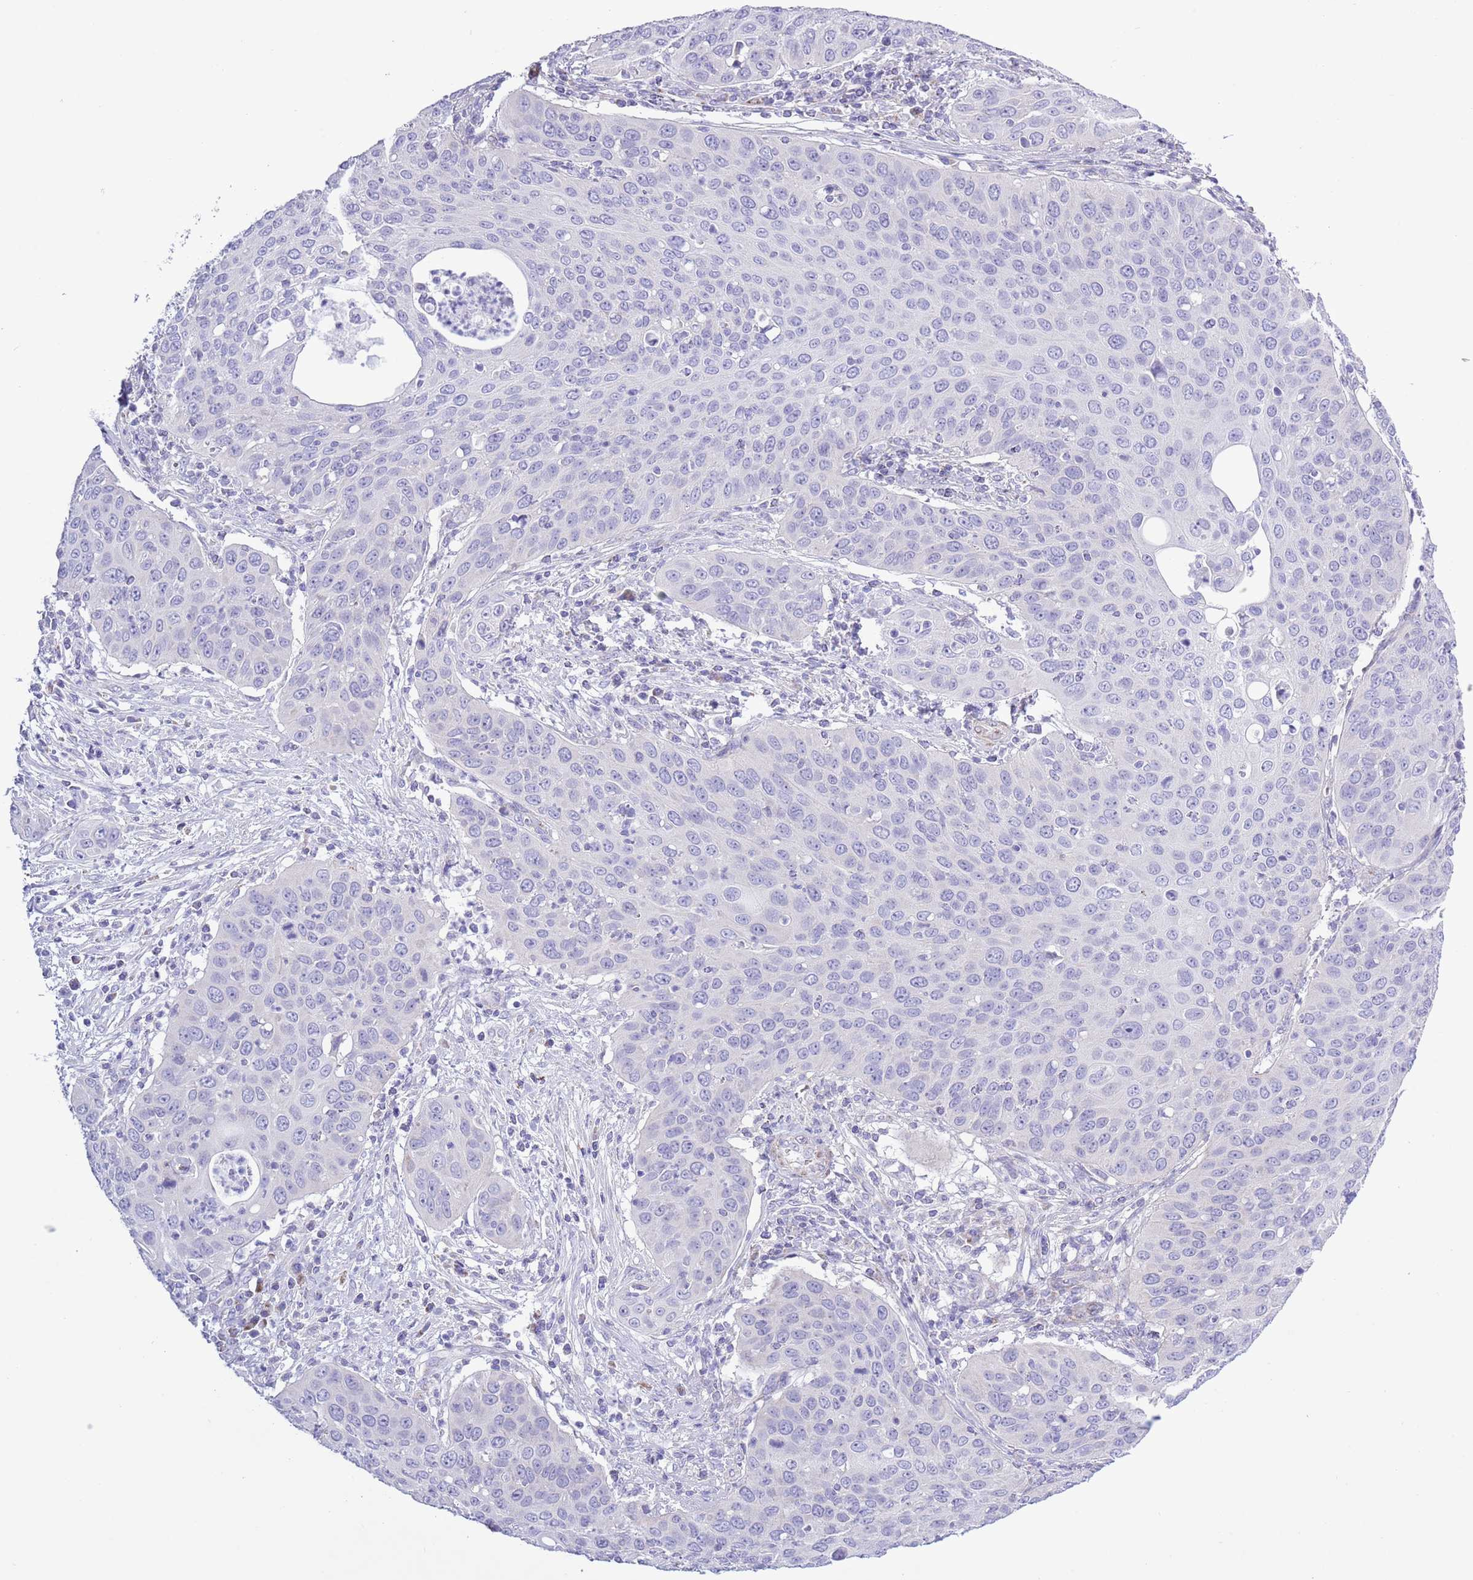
{"staining": {"intensity": "negative", "quantity": "none", "location": "none"}, "tissue": "cervical cancer", "cell_type": "Tumor cells", "image_type": "cancer", "snomed": [{"axis": "morphology", "description": "Squamous cell carcinoma, NOS"}, {"axis": "topography", "description": "Cervix"}], "caption": "Tumor cells show no significant staining in cervical squamous cell carcinoma.", "gene": "MOCOS", "patient": {"sex": "female", "age": 36}}